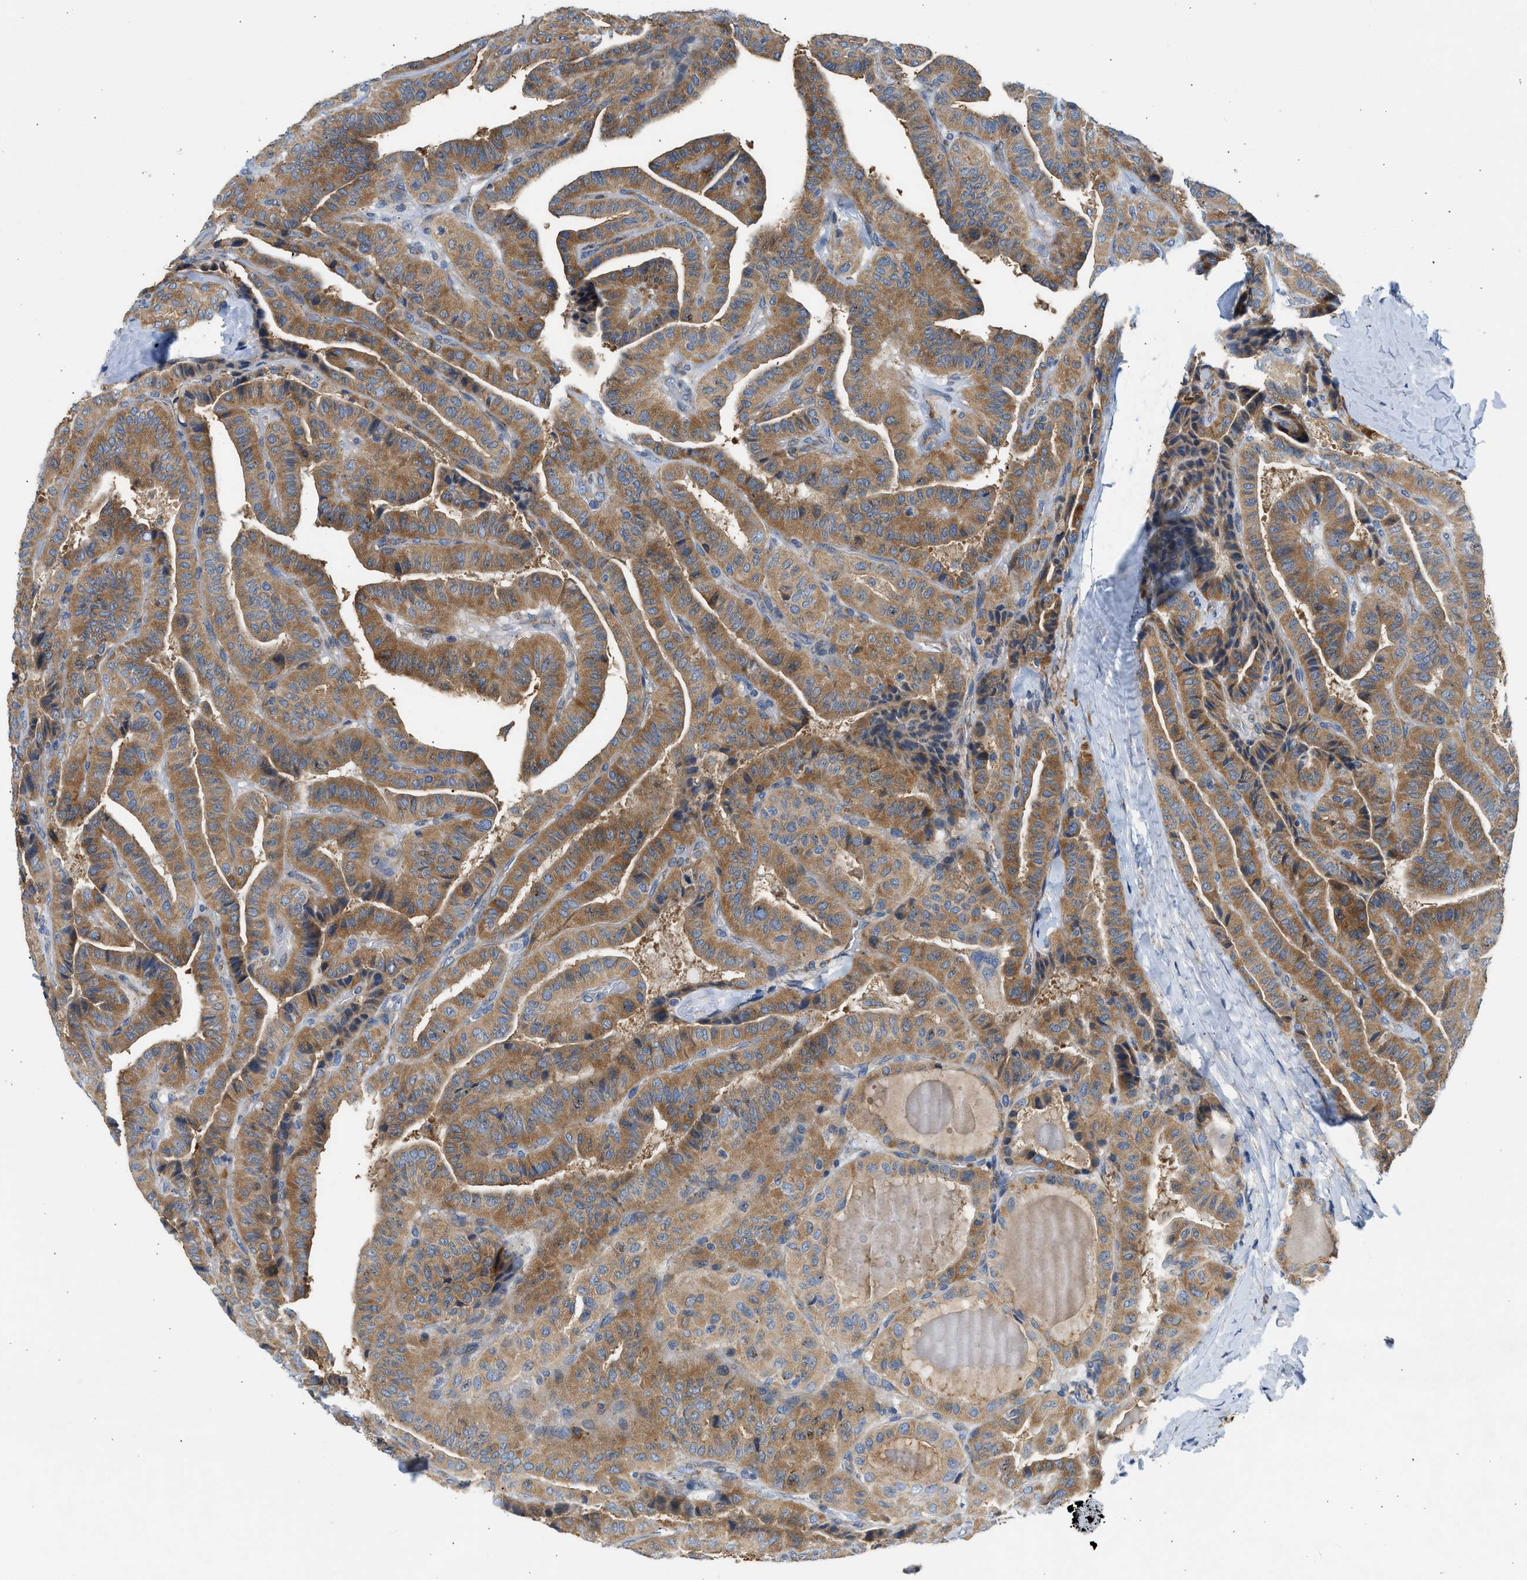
{"staining": {"intensity": "moderate", "quantity": ">75%", "location": "cytoplasmic/membranous"}, "tissue": "thyroid cancer", "cell_type": "Tumor cells", "image_type": "cancer", "snomed": [{"axis": "morphology", "description": "Papillary adenocarcinoma, NOS"}, {"axis": "topography", "description": "Thyroid gland"}], "caption": "Thyroid cancer (papillary adenocarcinoma) stained for a protein (brown) shows moderate cytoplasmic/membranous positive staining in about >75% of tumor cells.", "gene": "CAMKK2", "patient": {"sex": "male", "age": 77}}